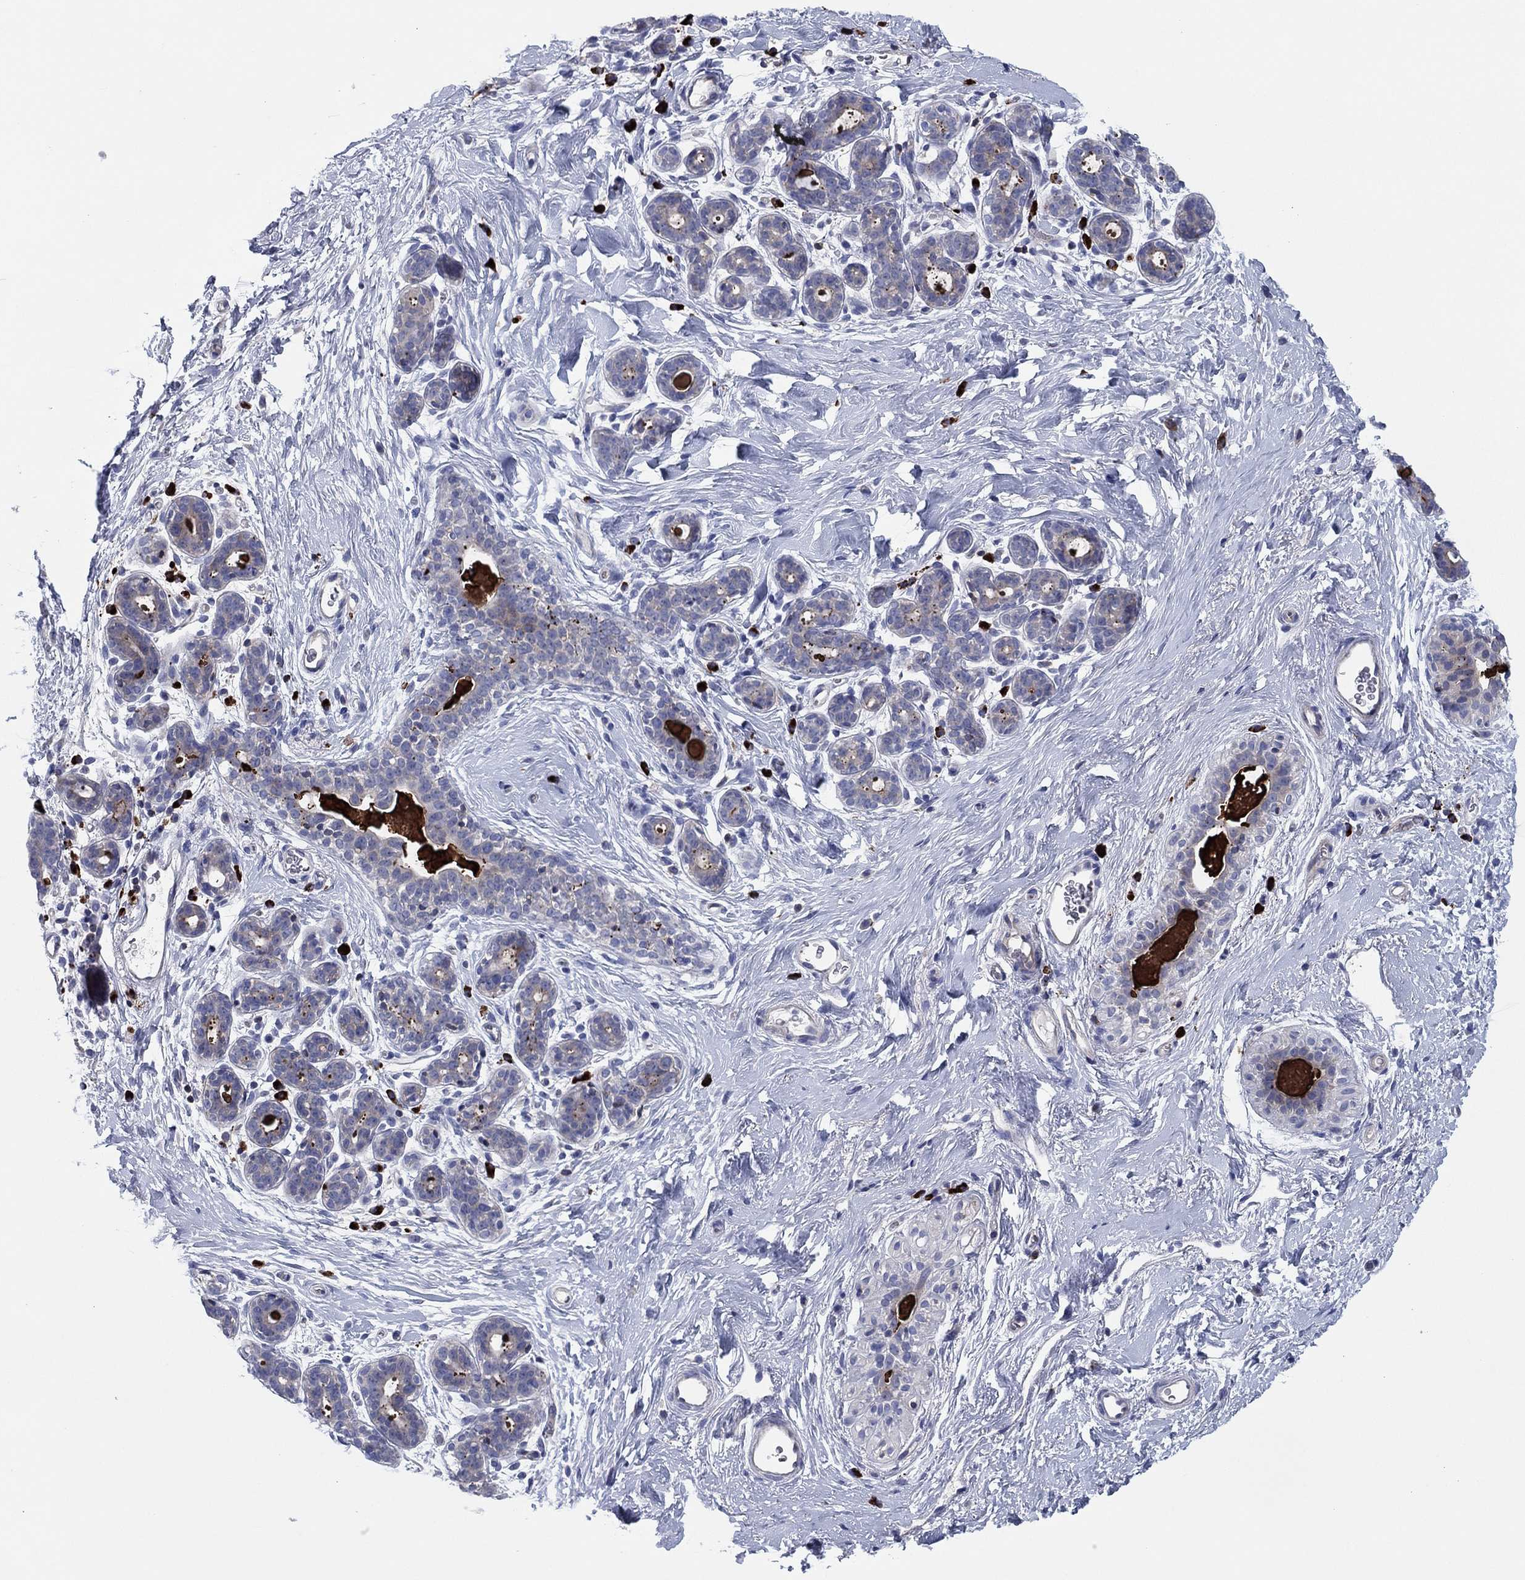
{"staining": {"intensity": "negative", "quantity": "none", "location": "none"}, "tissue": "breast", "cell_type": "Adipocytes", "image_type": "normal", "snomed": [{"axis": "morphology", "description": "Normal tissue, NOS"}, {"axis": "topography", "description": "Breast"}], "caption": "DAB (3,3'-diaminobenzidine) immunohistochemical staining of benign human breast reveals no significant positivity in adipocytes.", "gene": "PVR", "patient": {"sex": "female", "age": 43}}